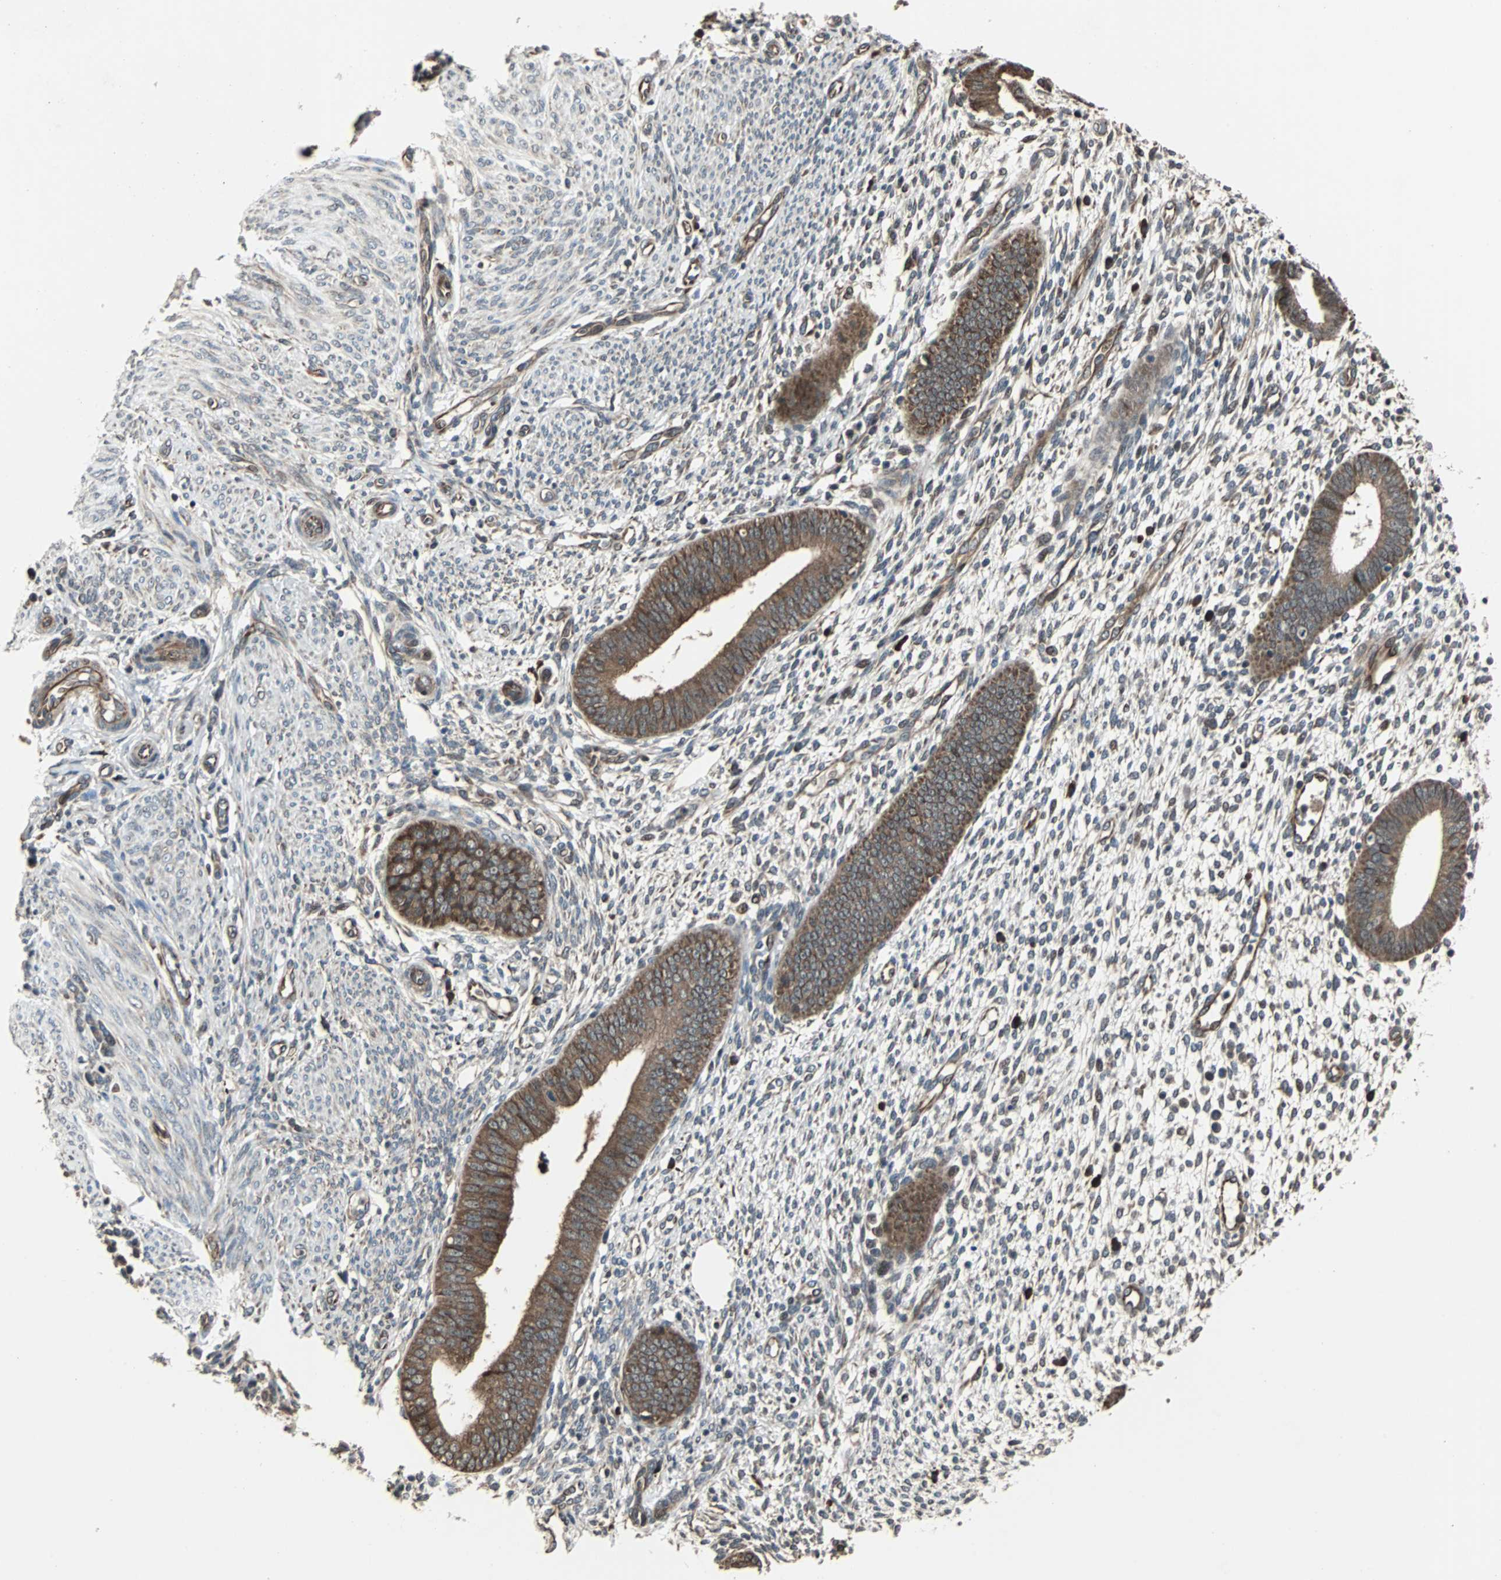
{"staining": {"intensity": "moderate", "quantity": "<25%", "location": "cytoplasmic/membranous"}, "tissue": "endometrium", "cell_type": "Cells in endometrial stroma", "image_type": "normal", "snomed": [{"axis": "morphology", "description": "Normal tissue, NOS"}, {"axis": "topography", "description": "Endometrium"}], "caption": "A photomicrograph of endometrium stained for a protein exhibits moderate cytoplasmic/membranous brown staining in cells in endometrial stroma. Using DAB (3,3'-diaminobenzidine) (brown) and hematoxylin (blue) stains, captured at high magnification using brightfield microscopy.", "gene": "CHP1", "patient": {"sex": "female", "age": 35}}